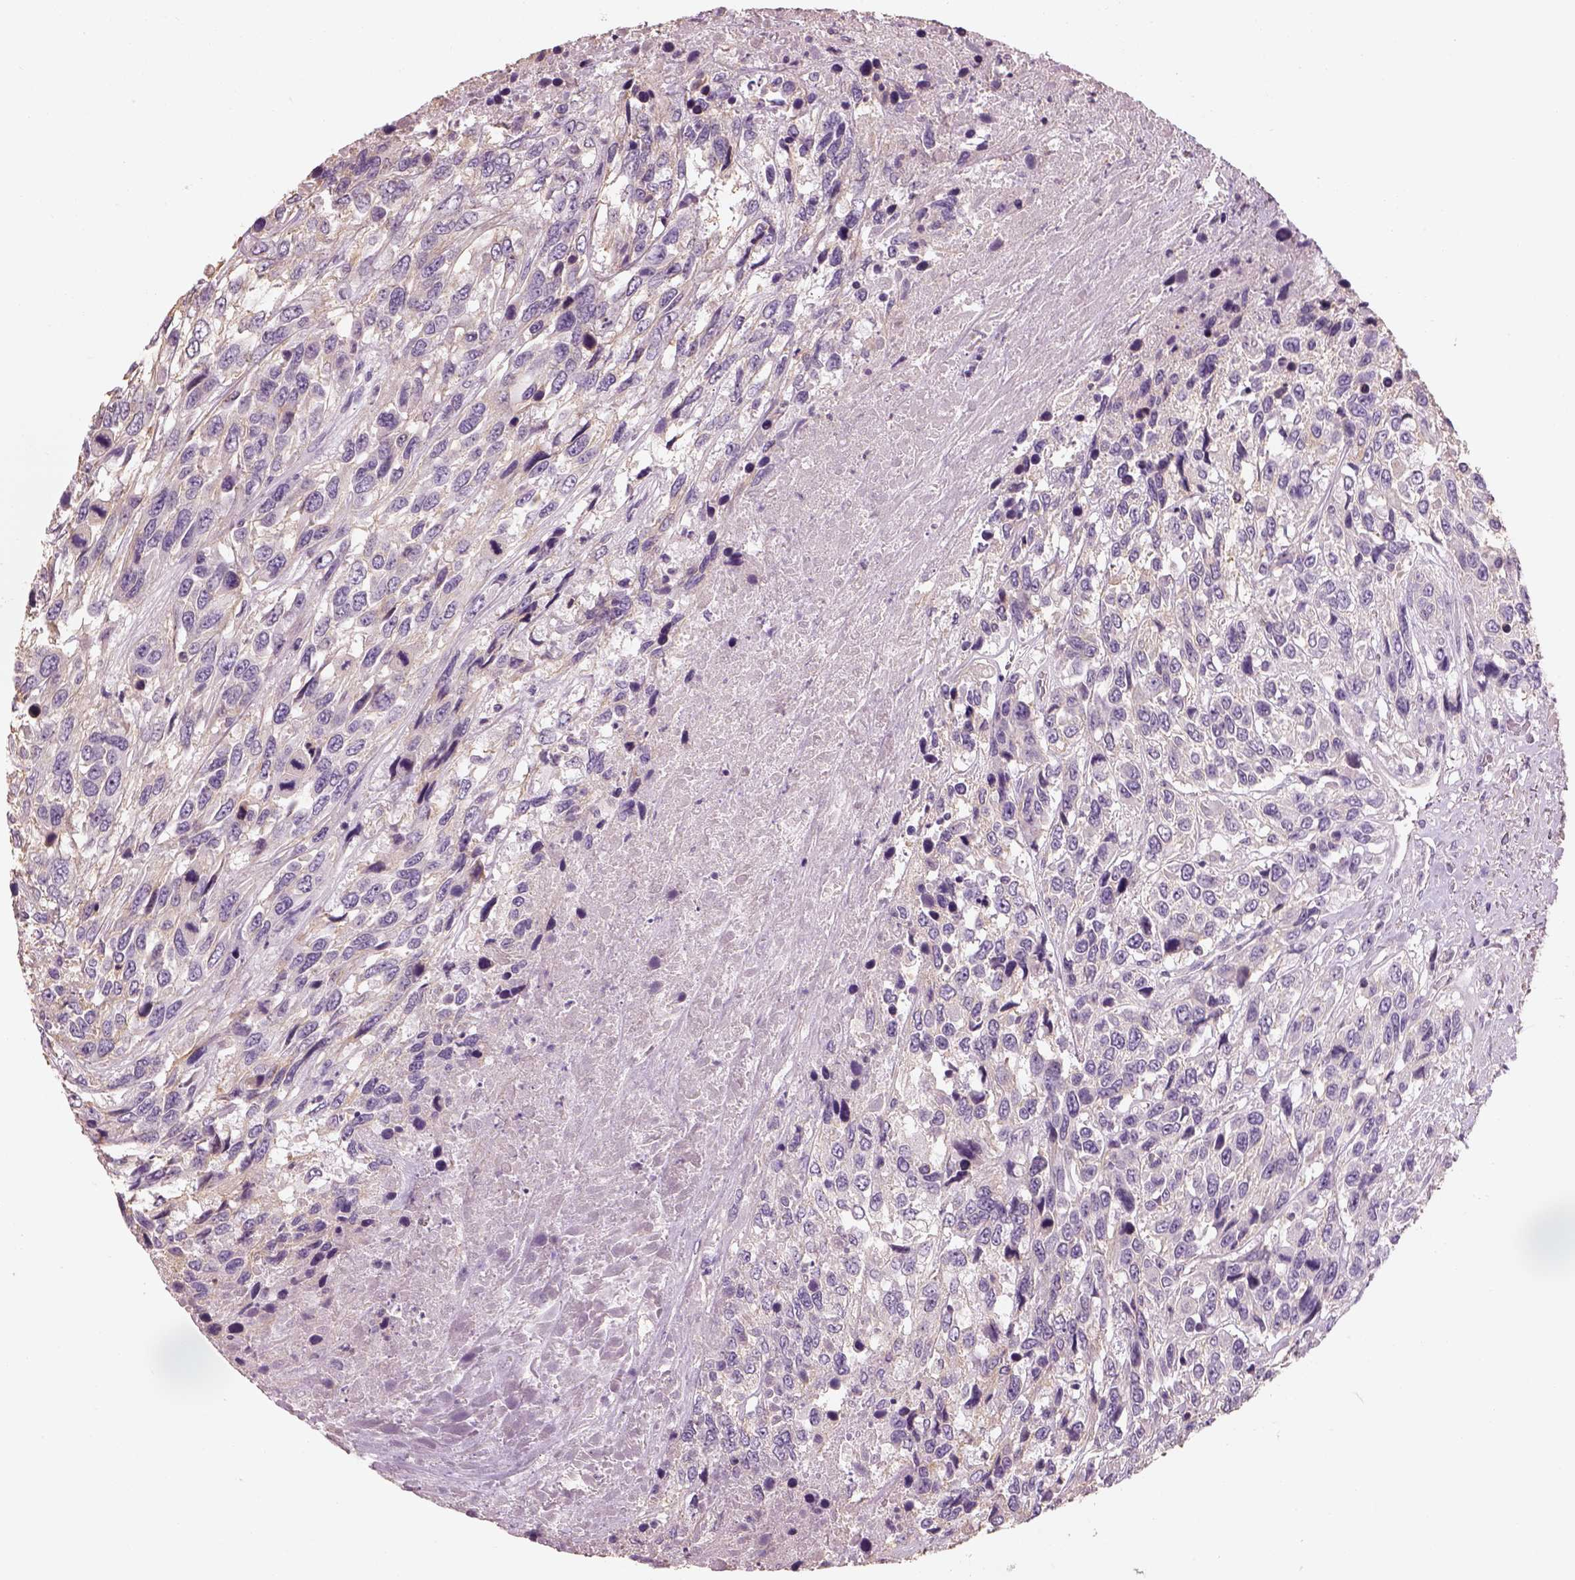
{"staining": {"intensity": "negative", "quantity": "none", "location": "none"}, "tissue": "urothelial cancer", "cell_type": "Tumor cells", "image_type": "cancer", "snomed": [{"axis": "morphology", "description": "Urothelial carcinoma, High grade"}, {"axis": "topography", "description": "Urinary bladder"}], "caption": "Micrograph shows no significant protein staining in tumor cells of urothelial cancer.", "gene": "OTUD6A", "patient": {"sex": "female", "age": 70}}